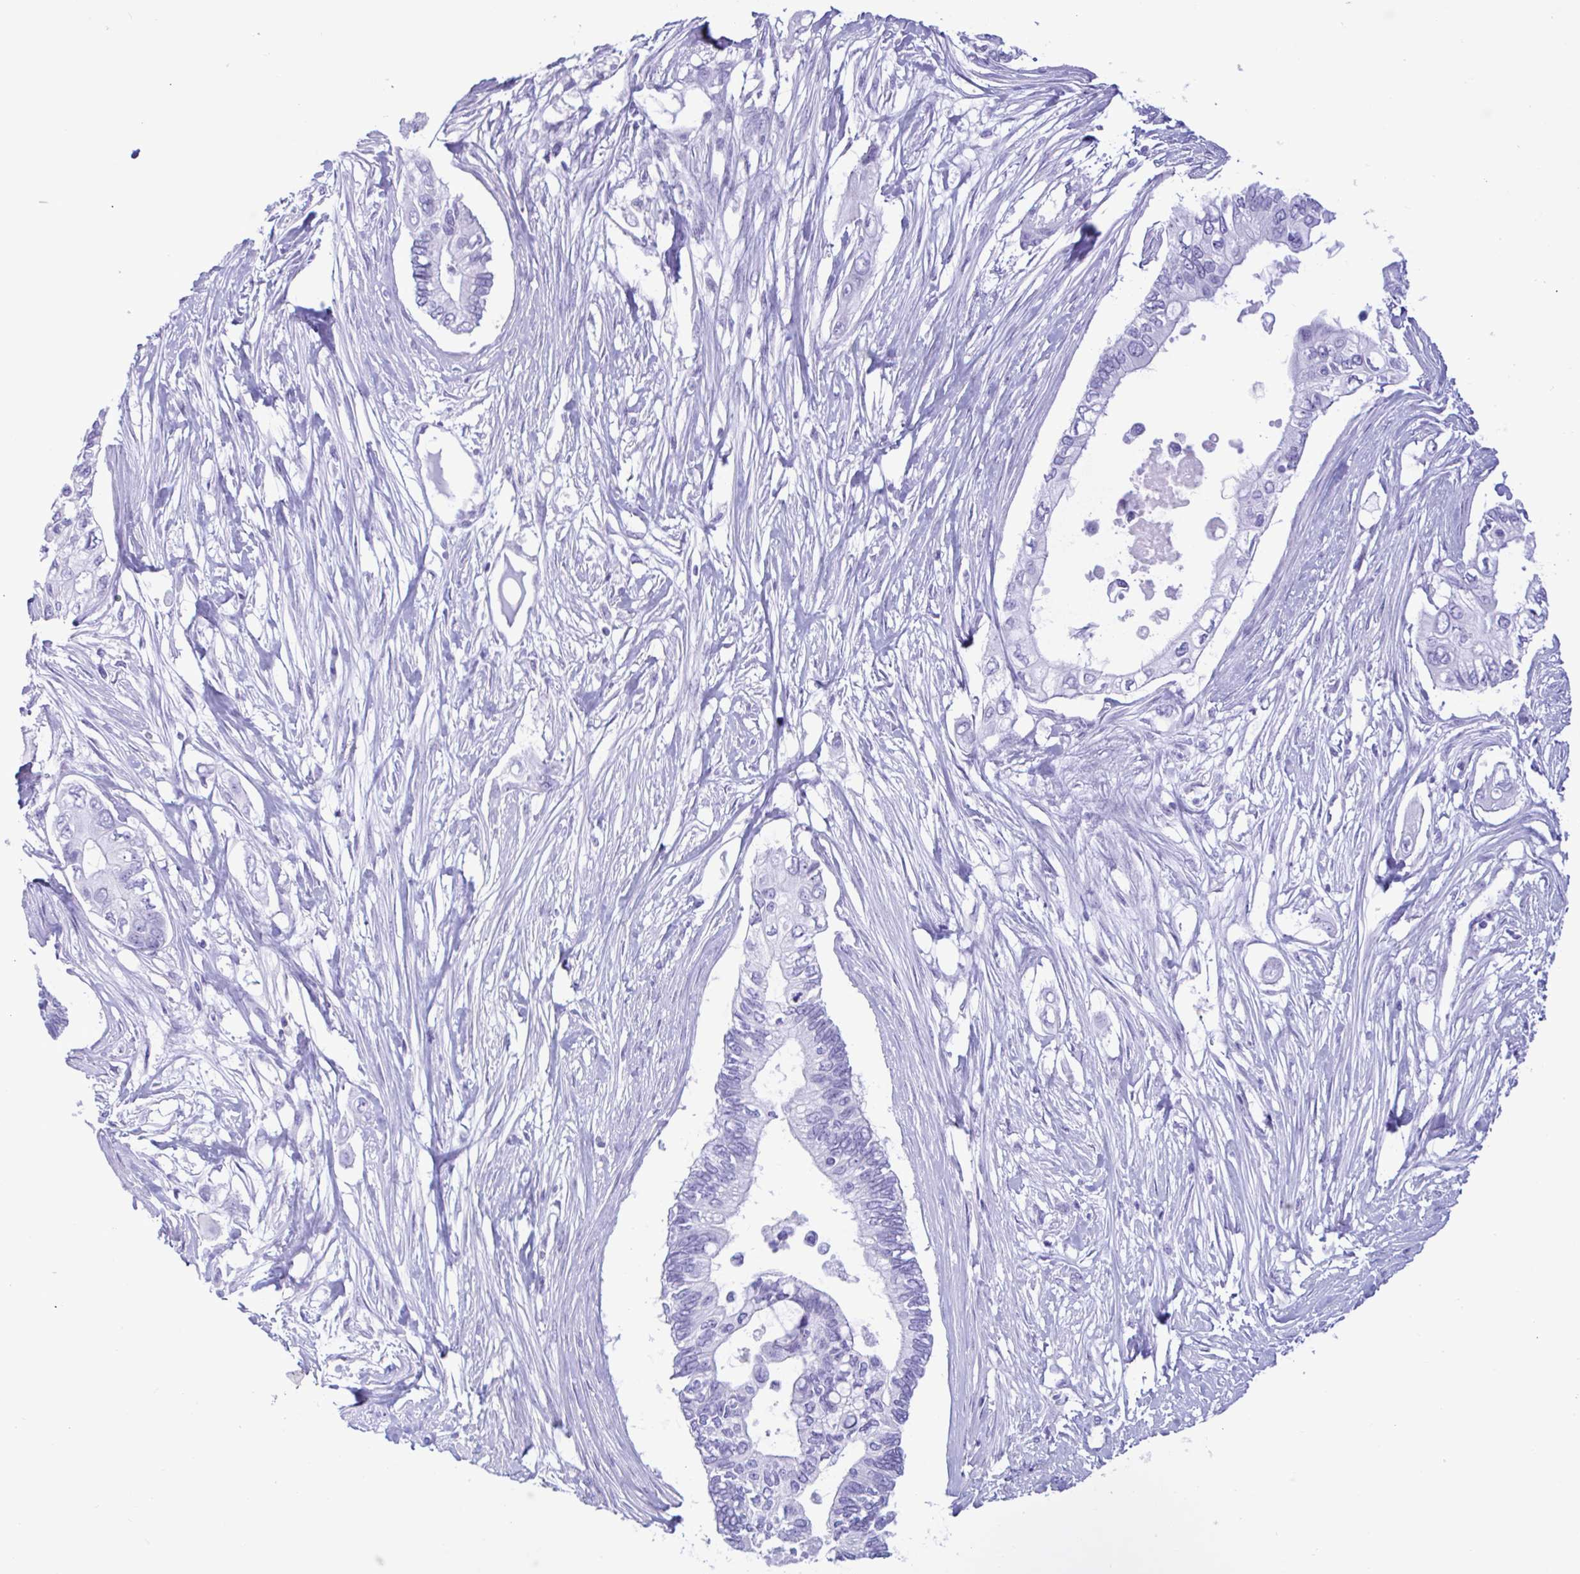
{"staining": {"intensity": "negative", "quantity": "none", "location": "none"}, "tissue": "pancreatic cancer", "cell_type": "Tumor cells", "image_type": "cancer", "snomed": [{"axis": "morphology", "description": "Adenocarcinoma, NOS"}, {"axis": "topography", "description": "Pancreas"}], "caption": "Tumor cells are negative for protein expression in human pancreatic cancer (adenocarcinoma). The staining was performed using DAB to visualize the protein expression in brown, while the nuclei were stained in blue with hematoxylin (Magnification: 20x).", "gene": "MRGPRG", "patient": {"sex": "female", "age": 63}}